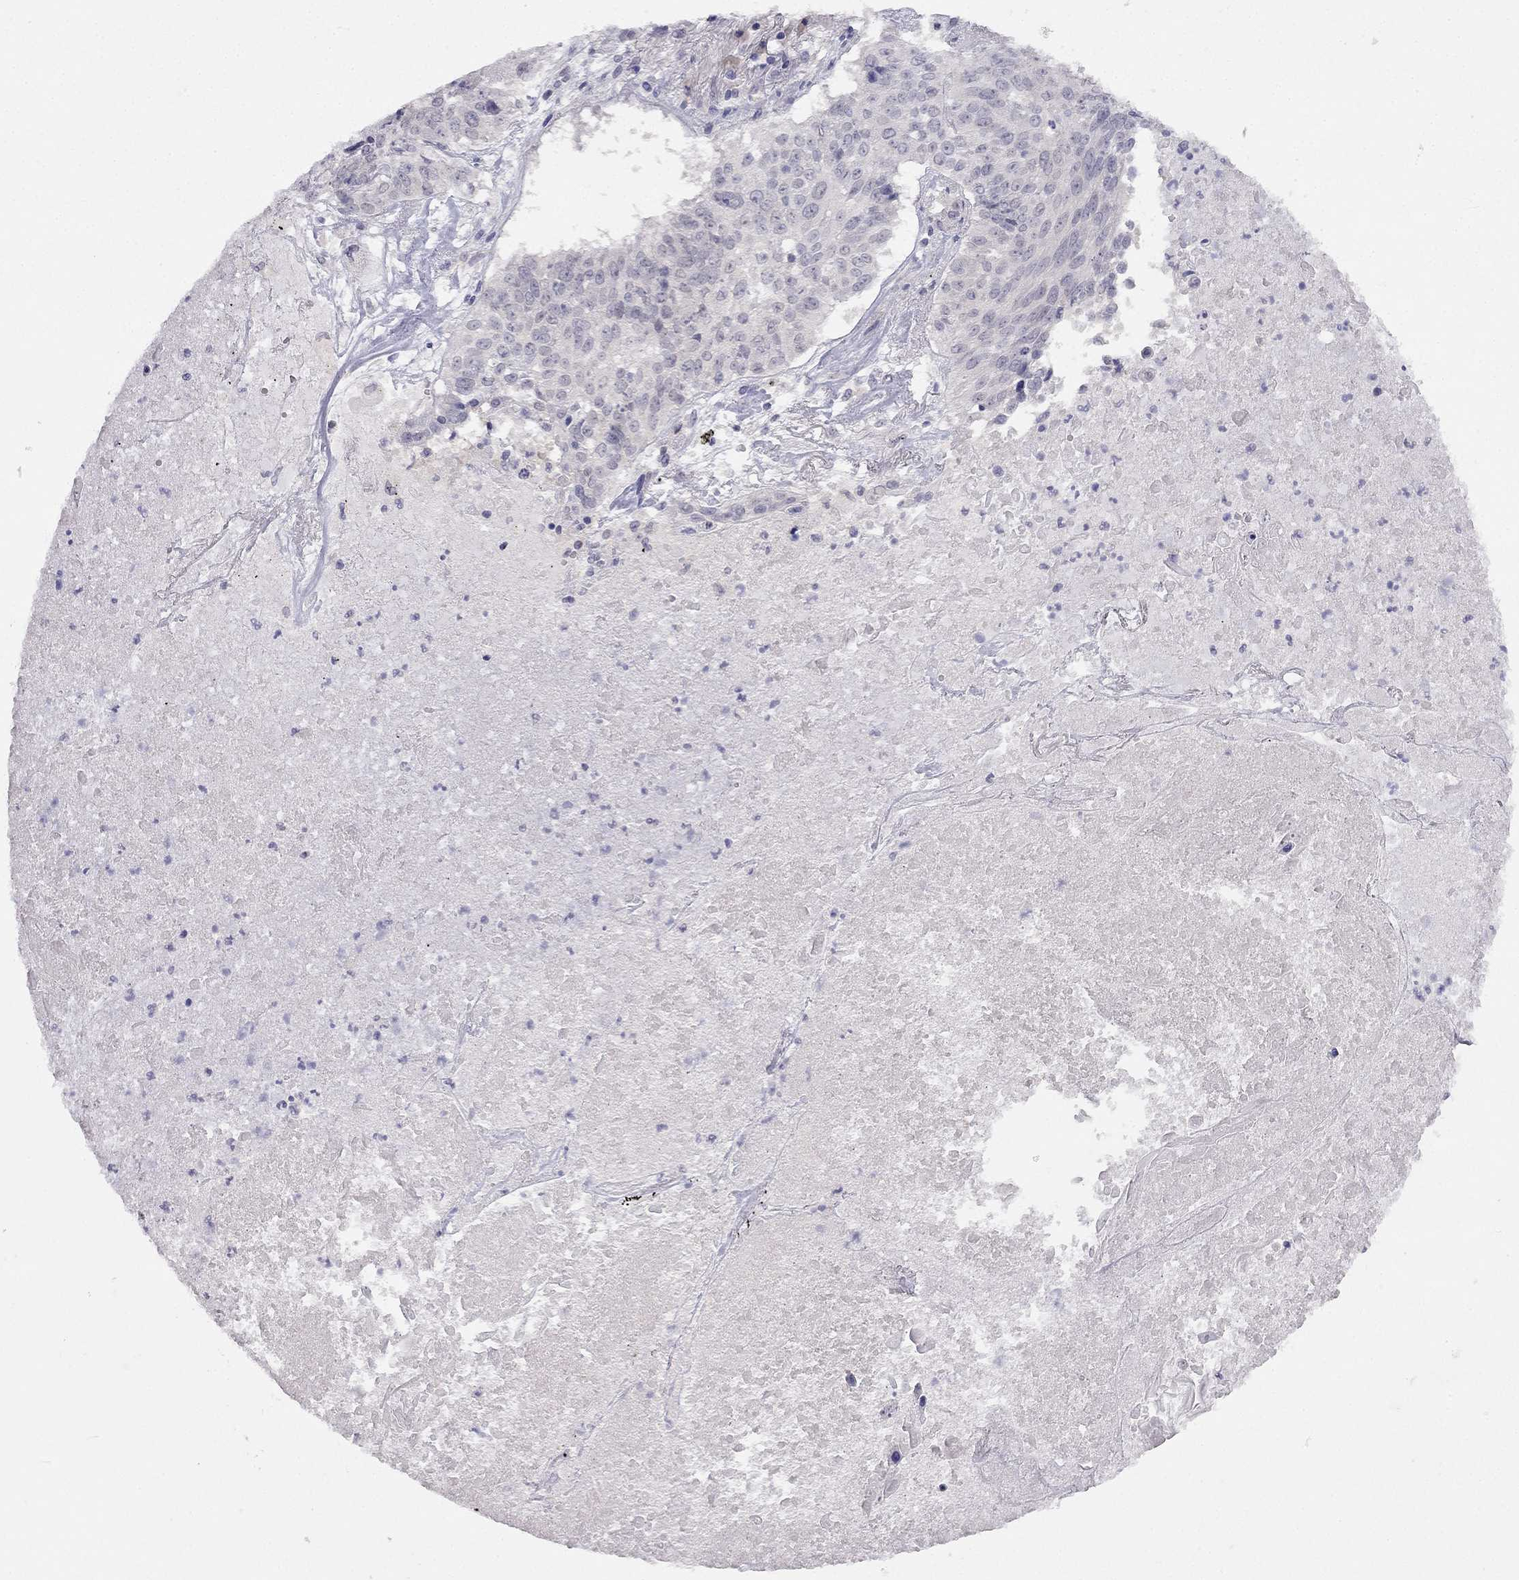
{"staining": {"intensity": "negative", "quantity": "none", "location": "none"}, "tissue": "lung cancer", "cell_type": "Tumor cells", "image_type": "cancer", "snomed": [{"axis": "morphology", "description": "Squamous cell carcinoma, NOS"}, {"axis": "topography", "description": "Lung"}], "caption": "Tumor cells are negative for brown protein staining in lung squamous cell carcinoma. Nuclei are stained in blue.", "gene": "C16orf89", "patient": {"sex": "male", "age": 64}}